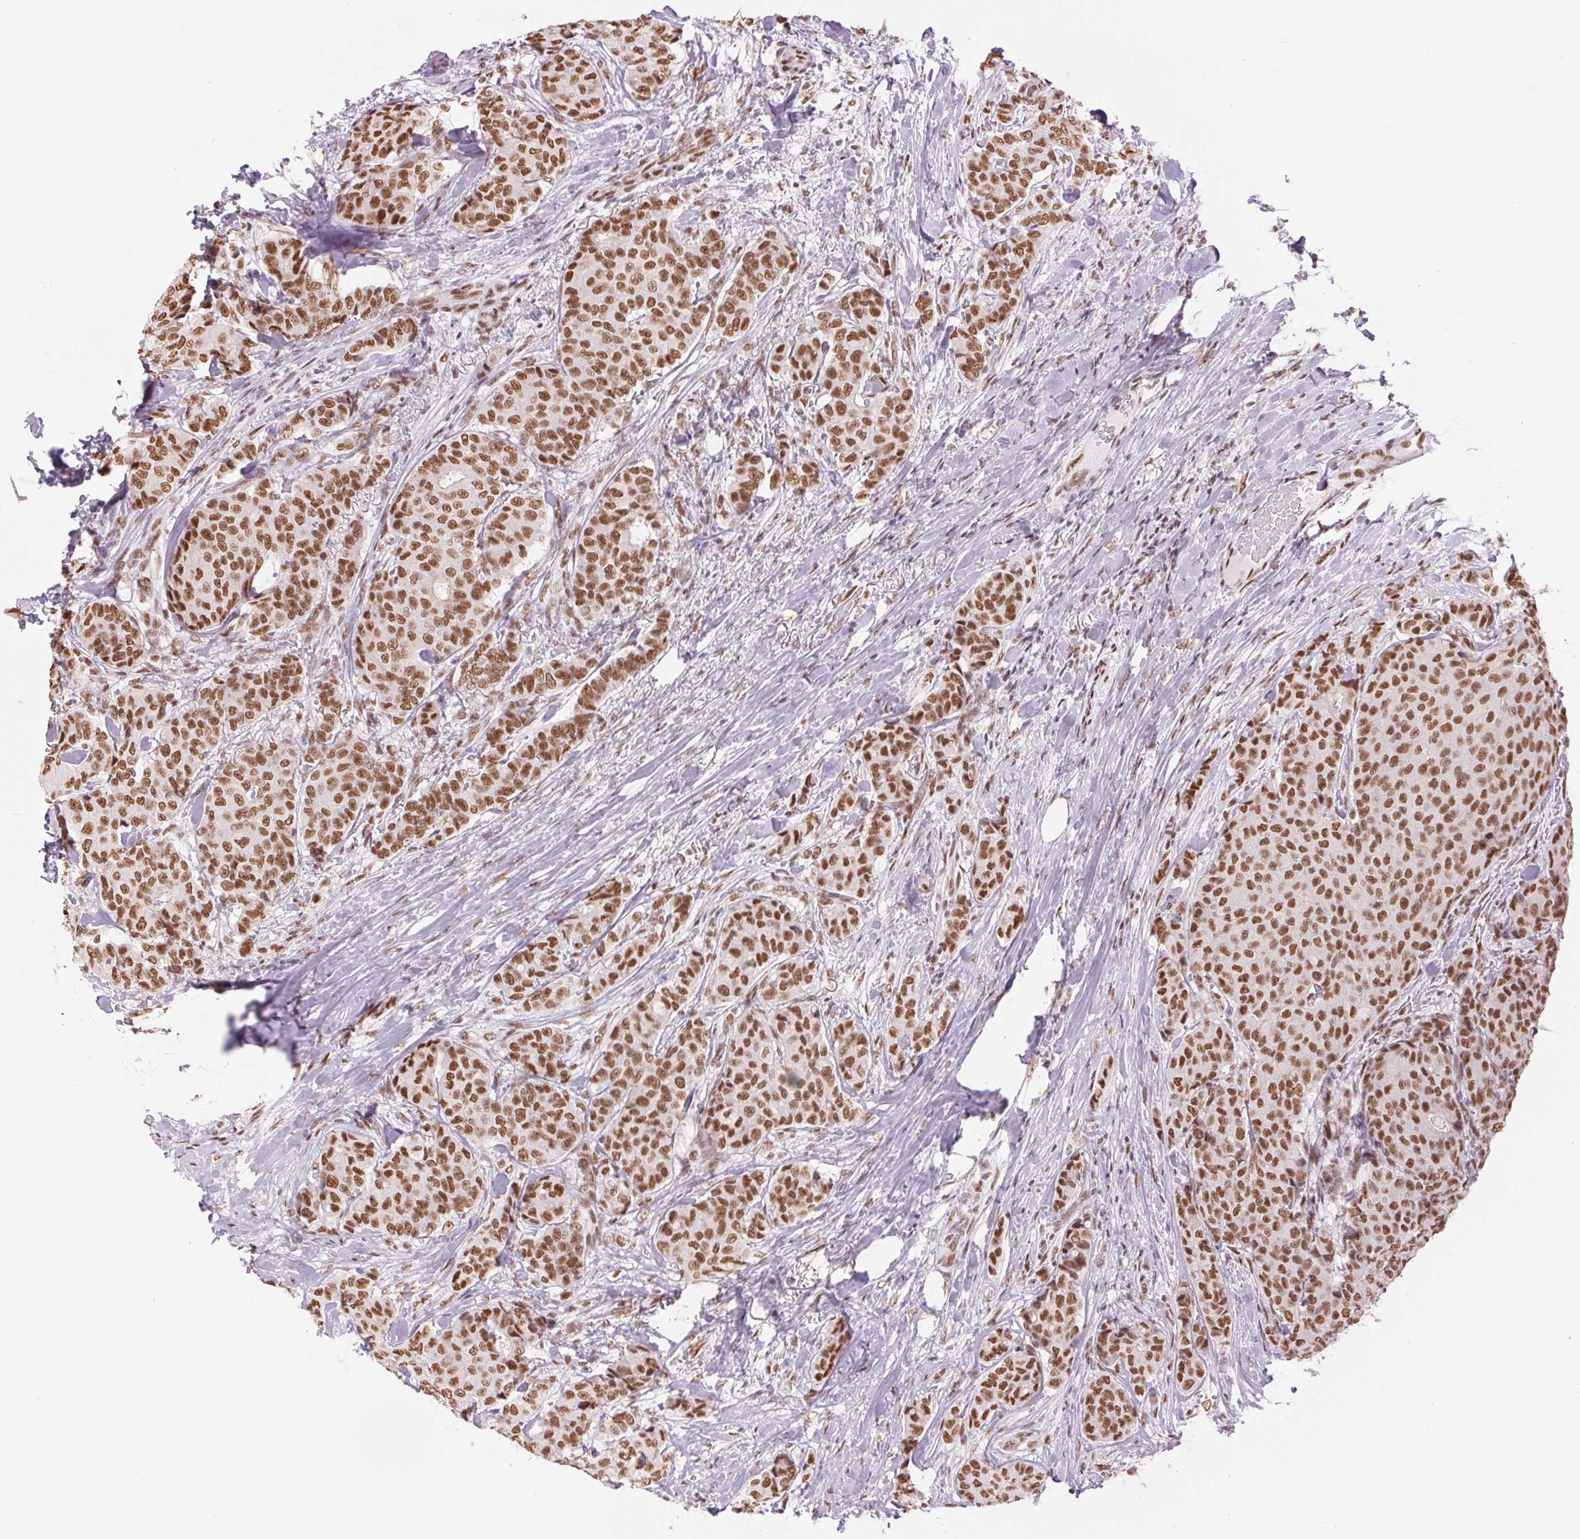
{"staining": {"intensity": "moderate", "quantity": ">75%", "location": "nuclear"}, "tissue": "breast cancer", "cell_type": "Tumor cells", "image_type": "cancer", "snomed": [{"axis": "morphology", "description": "Duct carcinoma"}, {"axis": "topography", "description": "Breast"}], "caption": "Protein analysis of breast cancer tissue displays moderate nuclear staining in about >75% of tumor cells.", "gene": "ZFR2", "patient": {"sex": "female", "age": 75}}